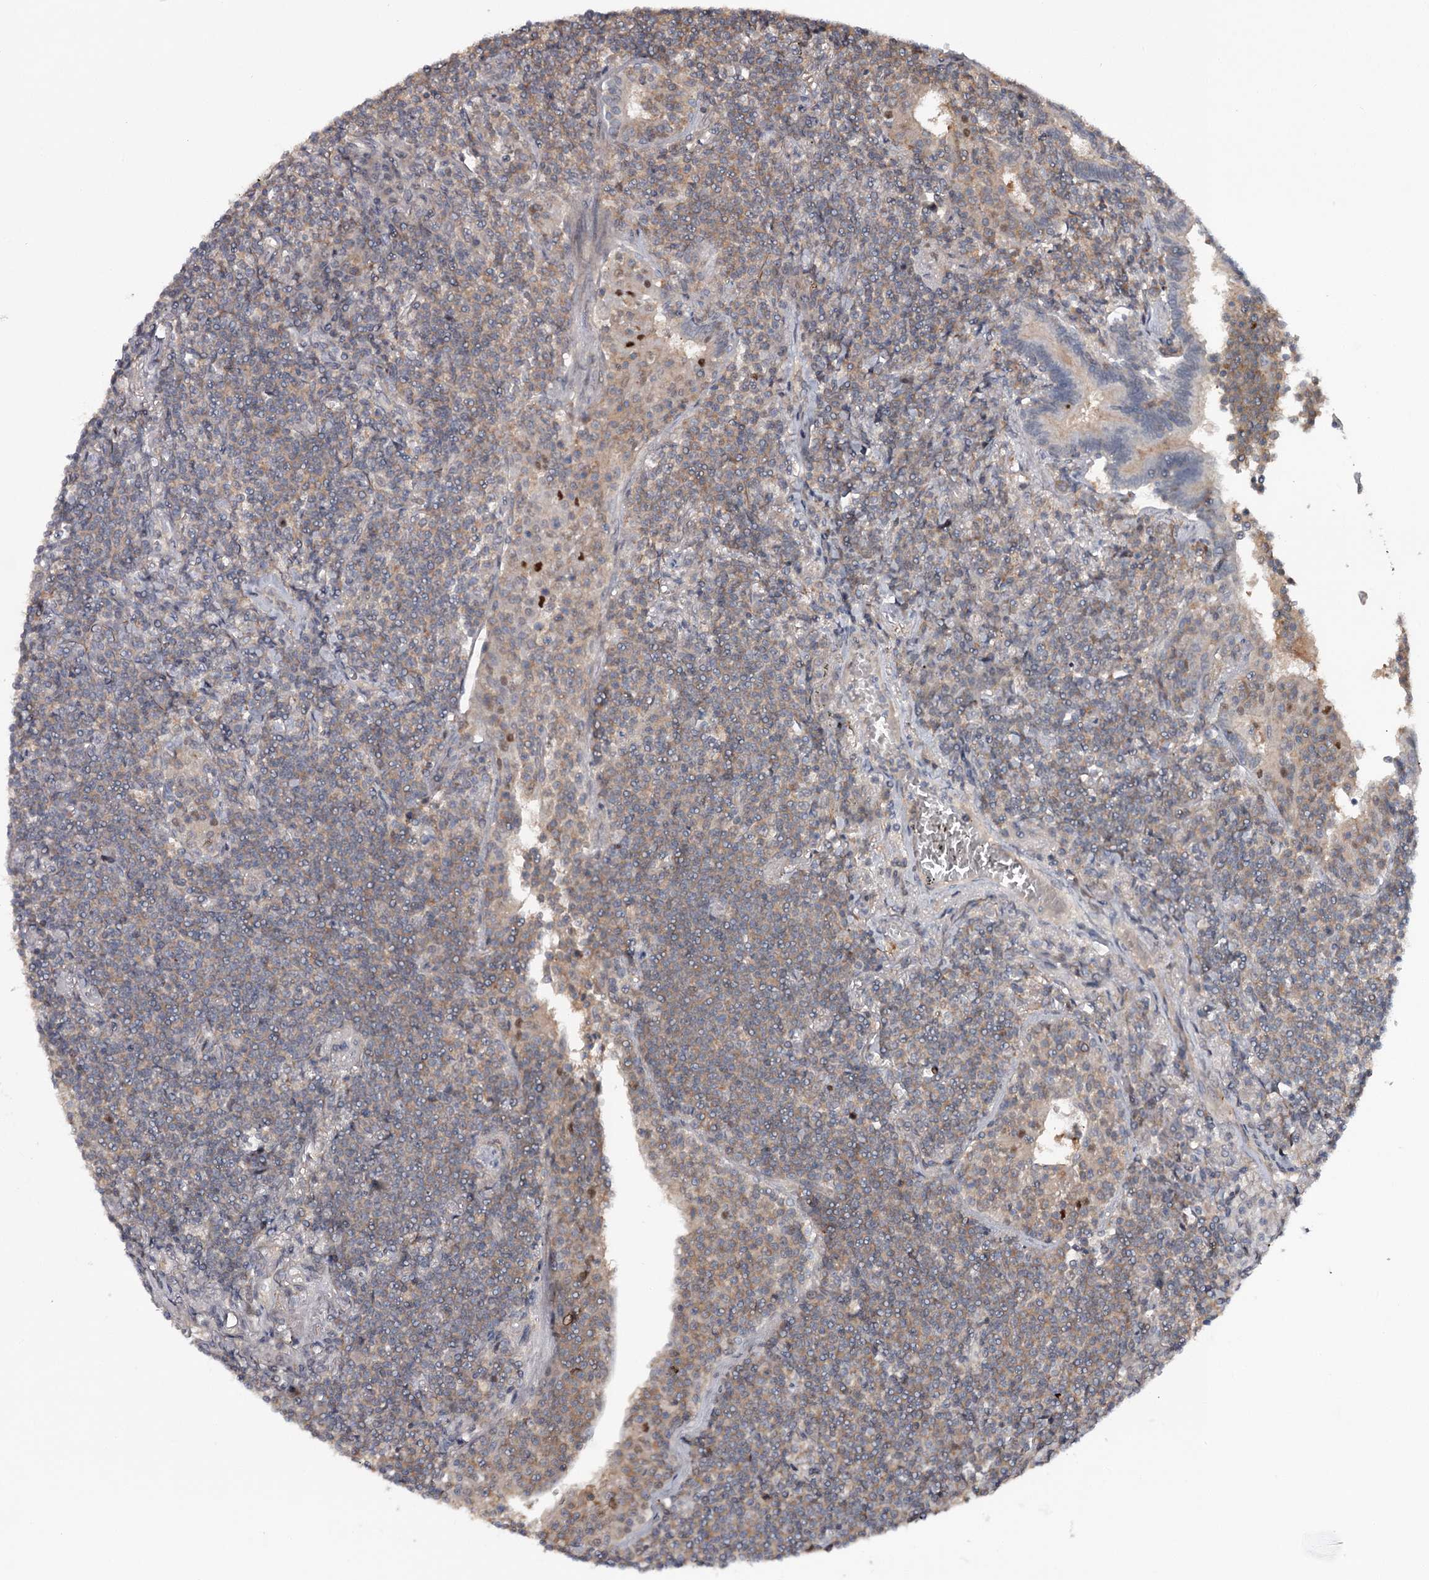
{"staining": {"intensity": "negative", "quantity": "none", "location": "none"}, "tissue": "lymphoma", "cell_type": "Tumor cells", "image_type": "cancer", "snomed": [{"axis": "morphology", "description": "Malignant lymphoma, non-Hodgkin's type, Low grade"}, {"axis": "topography", "description": "Lung"}], "caption": "The photomicrograph exhibits no significant positivity in tumor cells of lymphoma.", "gene": "GTSF1", "patient": {"sex": "female", "age": 71}}